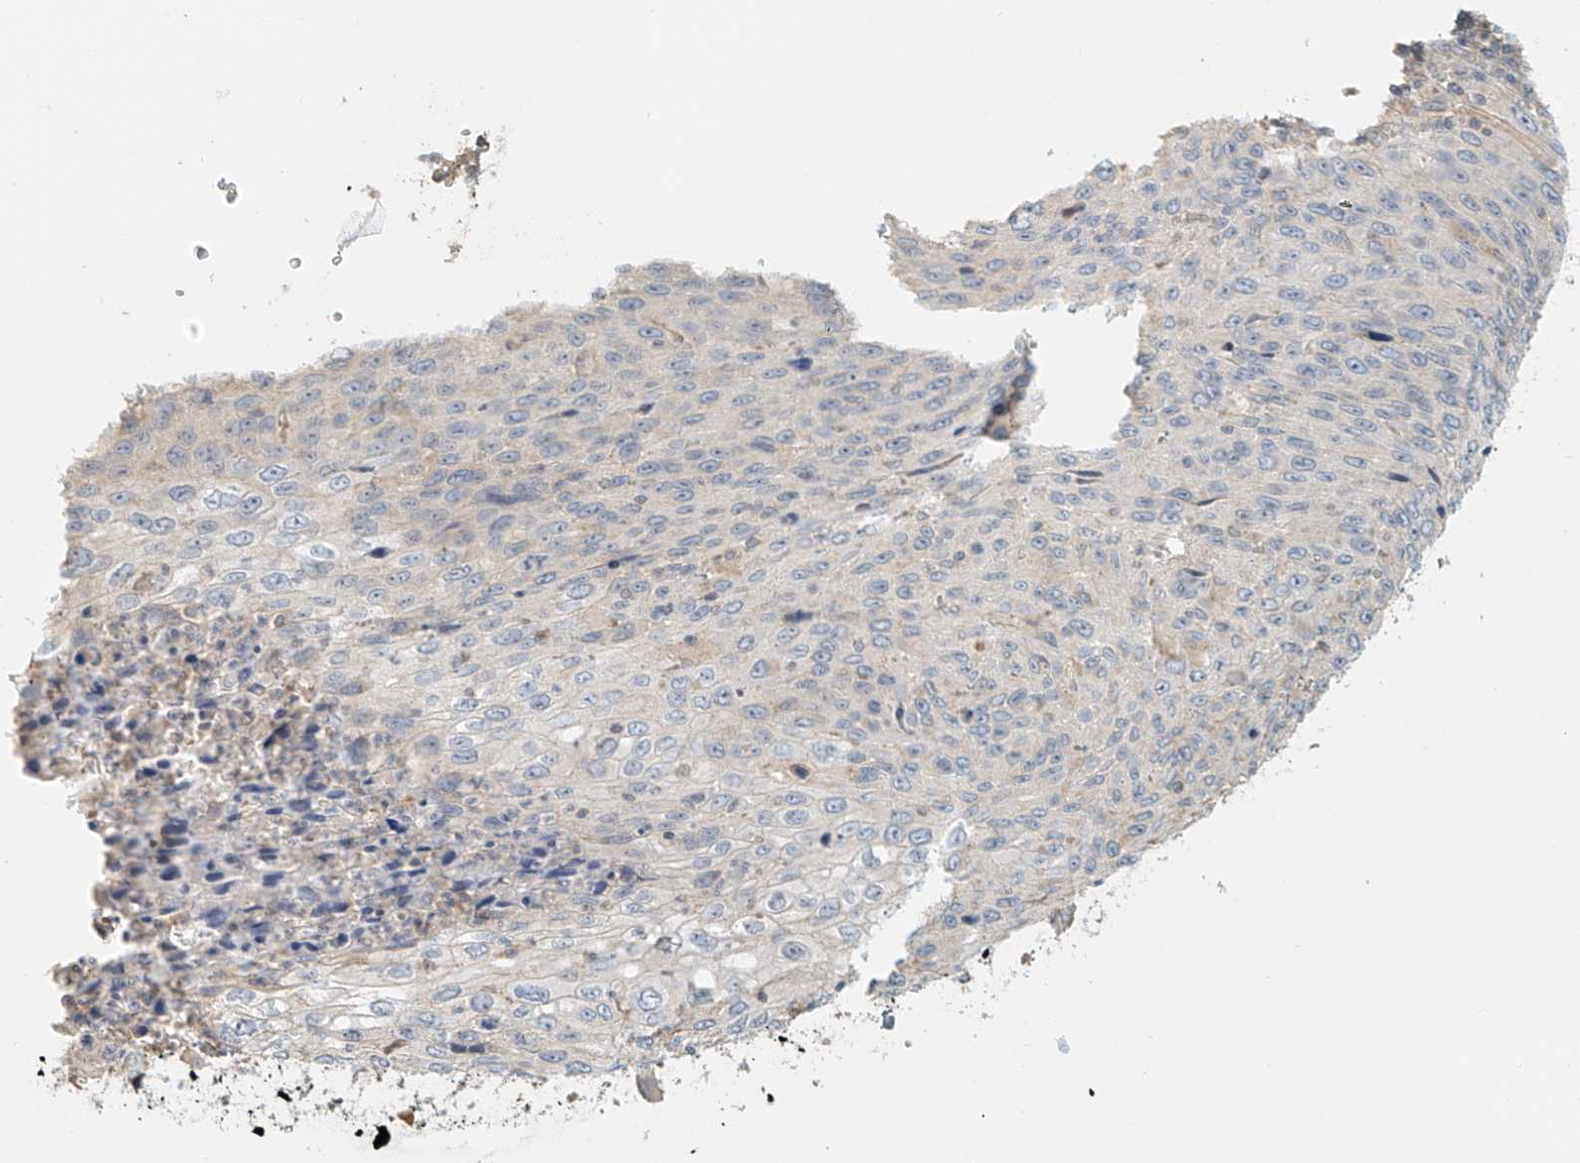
{"staining": {"intensity": "negative", "quantity": "none", "location": "none"}, "tissue": "cervical cancer", "cell_type": "Tumor cells", "image_type": "cancer", "snomed": [{"axis": "morphology", "description": "Squamous cell carcinoma, NOS"}, {"axis": "topography", "description": "Cervix"}], "caption": "Immunohistochemistry of human cervical squamous cell carcinoma reveals no positivity in tumor cells.", "gene": "UPK1B", "patient": {"sex": "female", "age": 32}}